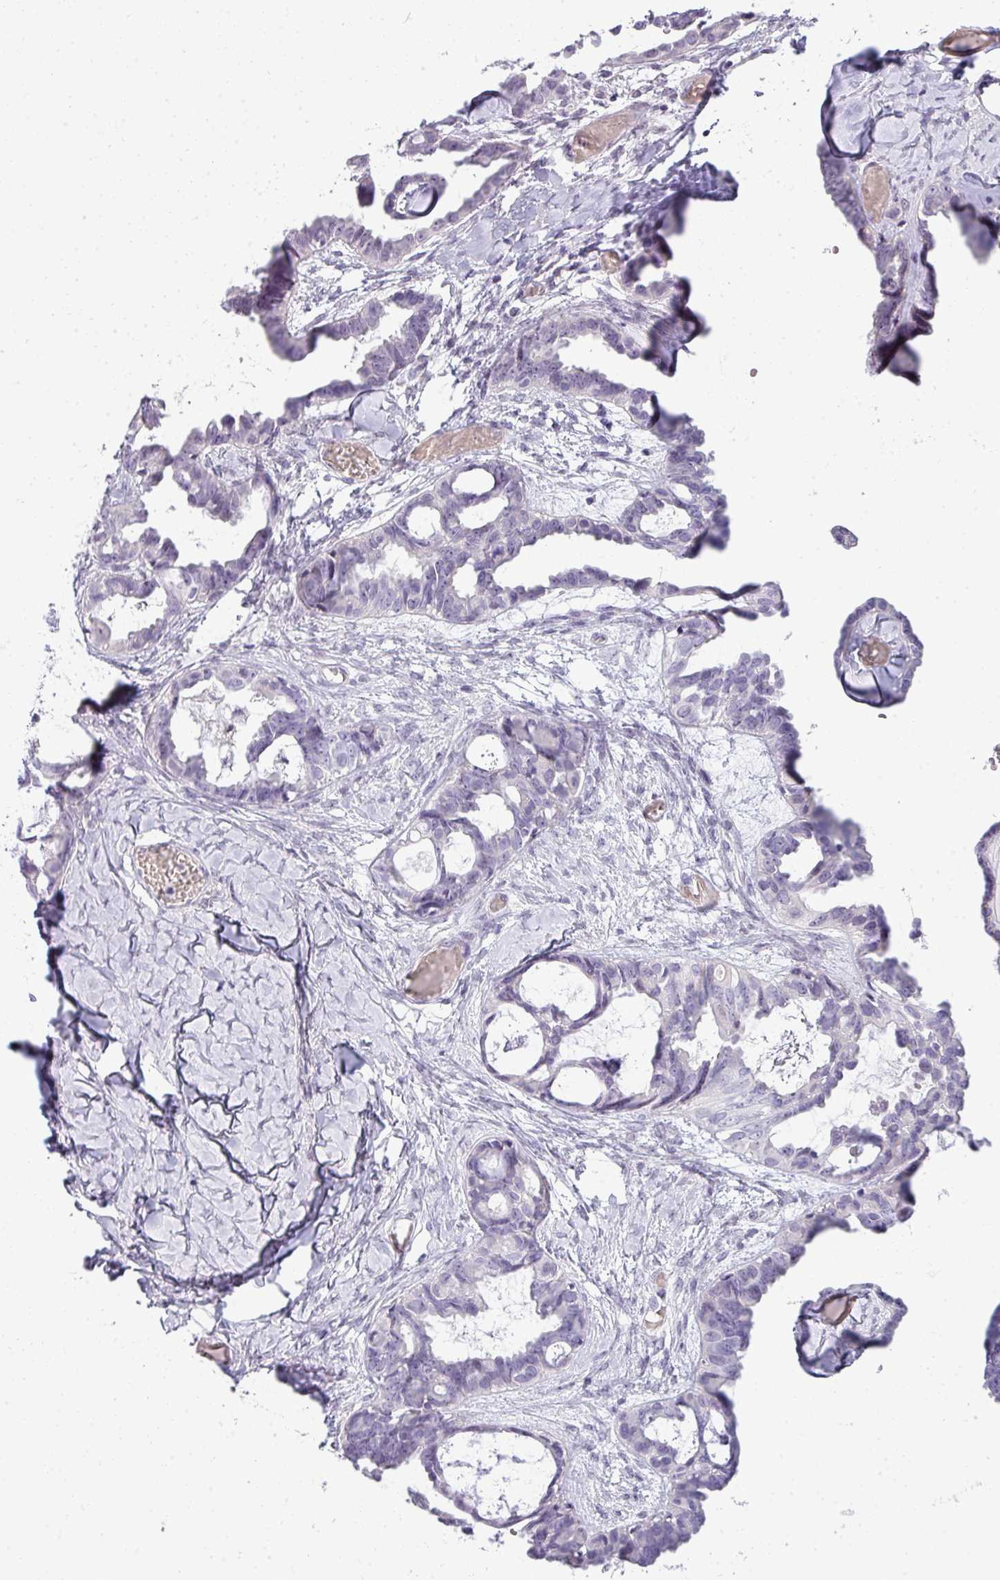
{"staining": {"intensity": "negative", "quantity": "none", "location": "none"}, "tissue": "ovarian cancer", "cell_type": "Tumor cells", "image_type": "cancer", "snomed": [{"axis": "morphology", "description": "Cystadenocarcinoma, serous, NOS"}, {"axis": "topography", "description": "Ovary"}], "caption": "Ovarian cancer stained for a protein using immunohistochemistry (IHC) shows no staining tumor cells.", "gene": "STAT5A", "patient": {"sex": "female", "age": 69}}